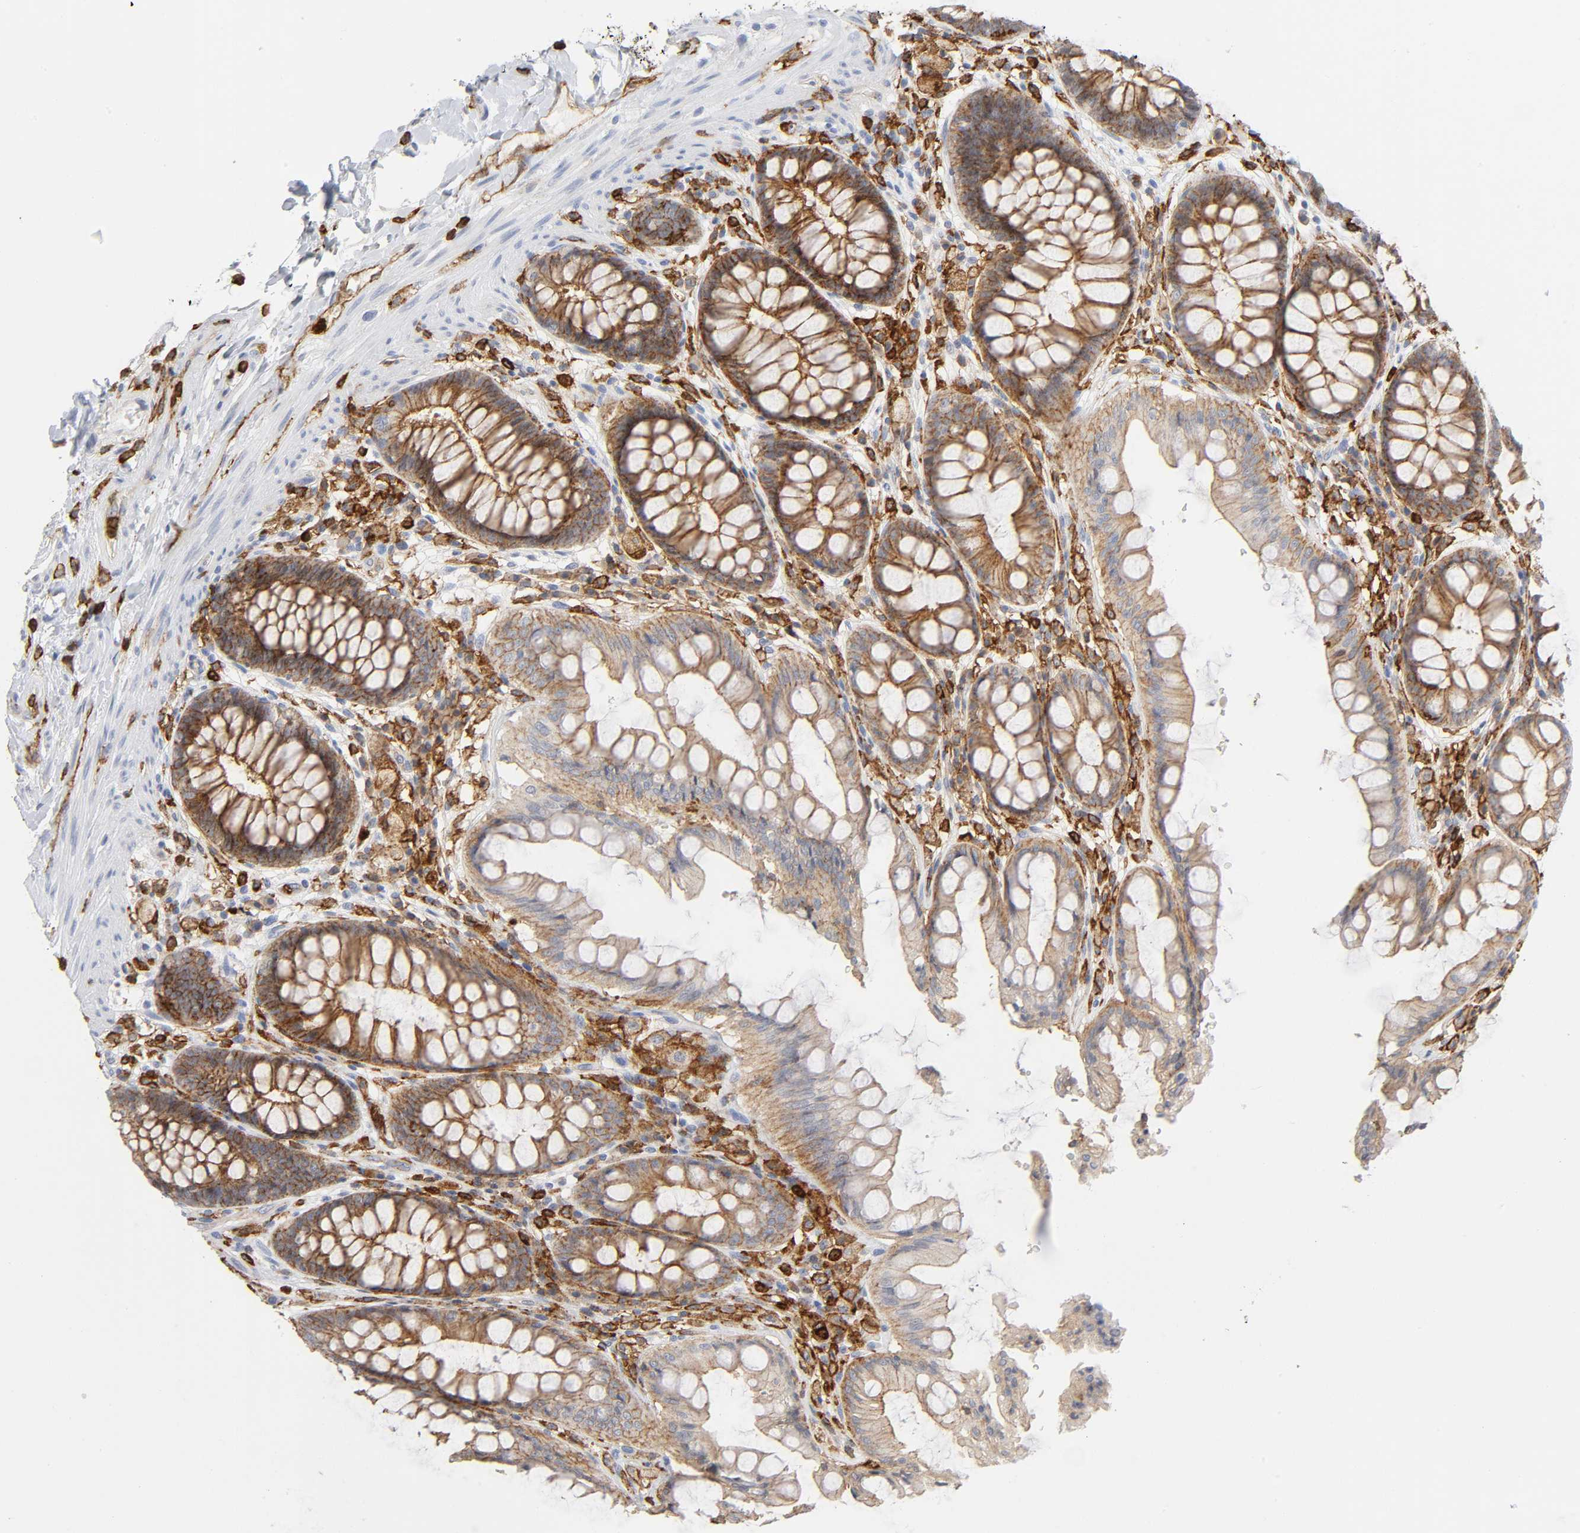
{"staining": {"intensity": "weak", "quantity": "25%-75%", "location": "cytoplasmic/membranous"}, "tissue": "rectum", "cell_type": "Glandular cells", "image_type": "normal", "snomed": [{"axis": "morphology", "description": "Normal tissue, NOS"}, {"axis": "topography", "description": "Rectum"}], "caption": "Benign rectum exhibits weak cytoplasmic/membranous staining in about 25%-75% of glandular cells.", "gene": "LYN", "patient": {"sex": "female", "age": 46}}